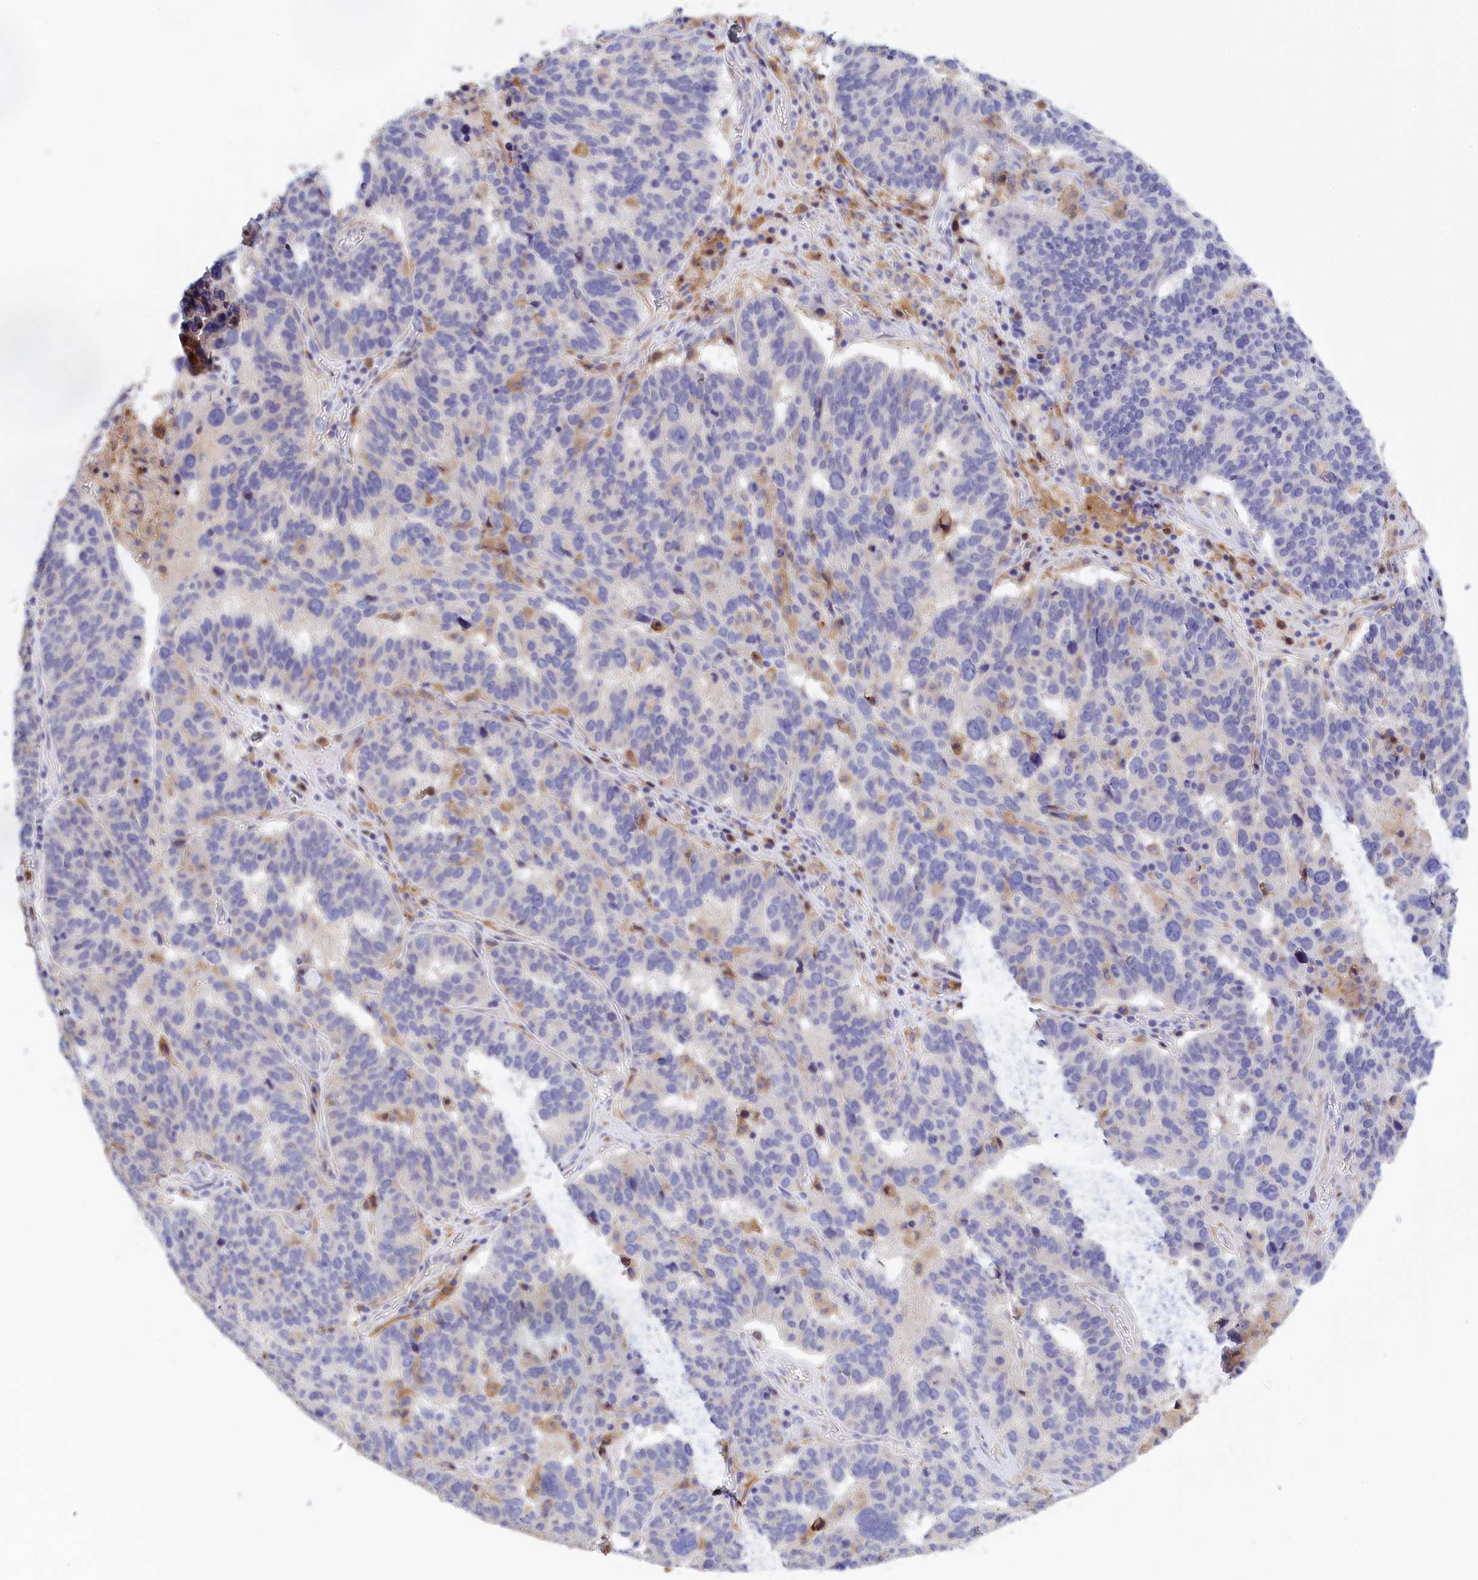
{"staining": {"intensity": "negative", "quantity": "none", "location": "none"}, "tissue": "ovarian cancer", "cell_type": "Tumor cells", "image_type": "cancer", "snomed": [{"axis": "morphology", "description": "Cystadenocarcinoma, serous, NOS"}, {"axis": "topography", "description": "Ovary"}], "caption": "Histopathology image shows no significant protein positivity in tumor cells of ovarian cancer (serous cystadenocarcinoma).", "gene": "FAM149B1", "patient": {"sex": "female", "age": 59}}